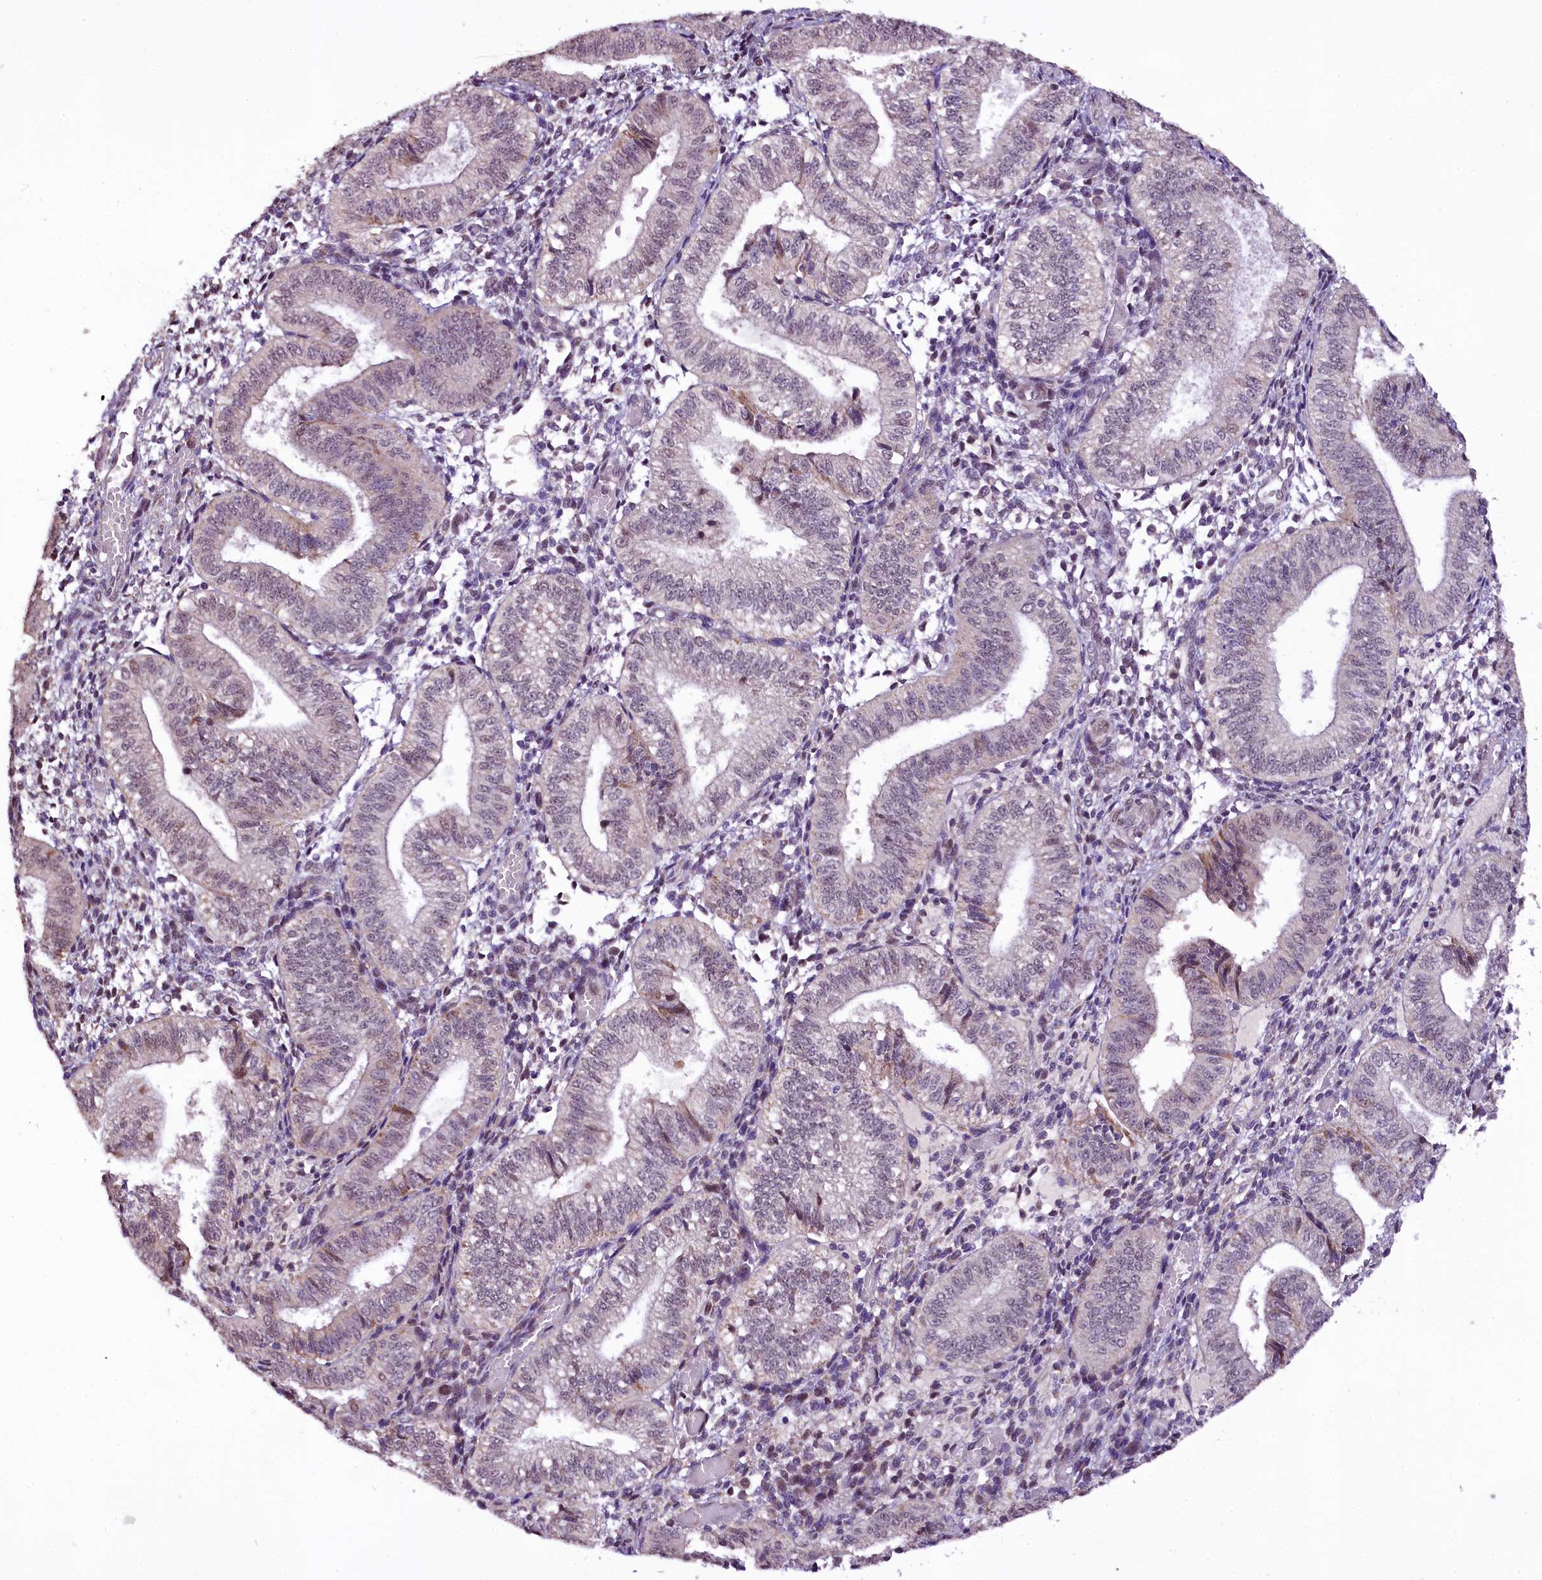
{"staining": {"intensity": "moderate", "quantity": "<25%", "location": "nuclear"}, "tissue": "endometrium", "cell_type": "Cells in endometrial stroma", "image_type": "normal", "snomed": [{"axis": "morphology", "description": "Normal tissue, NOS"}, {"axis": "topography", "description": "Endometrium"}], "caption": "Immunohistochemical staining of normal human endometrium exhibits low levels of moderate nuclear staining in approximately <25% of cells in endometrial stroma. The staining was performed using DAB (3,3'-diaminobenzidine) to visualize the protein expression in brown, while the nuclei were stained in blue with hematoxylin (Magnification: 20x).", "gene": "RPUSD2", "patient": {"sex": "female", "age": 34}}